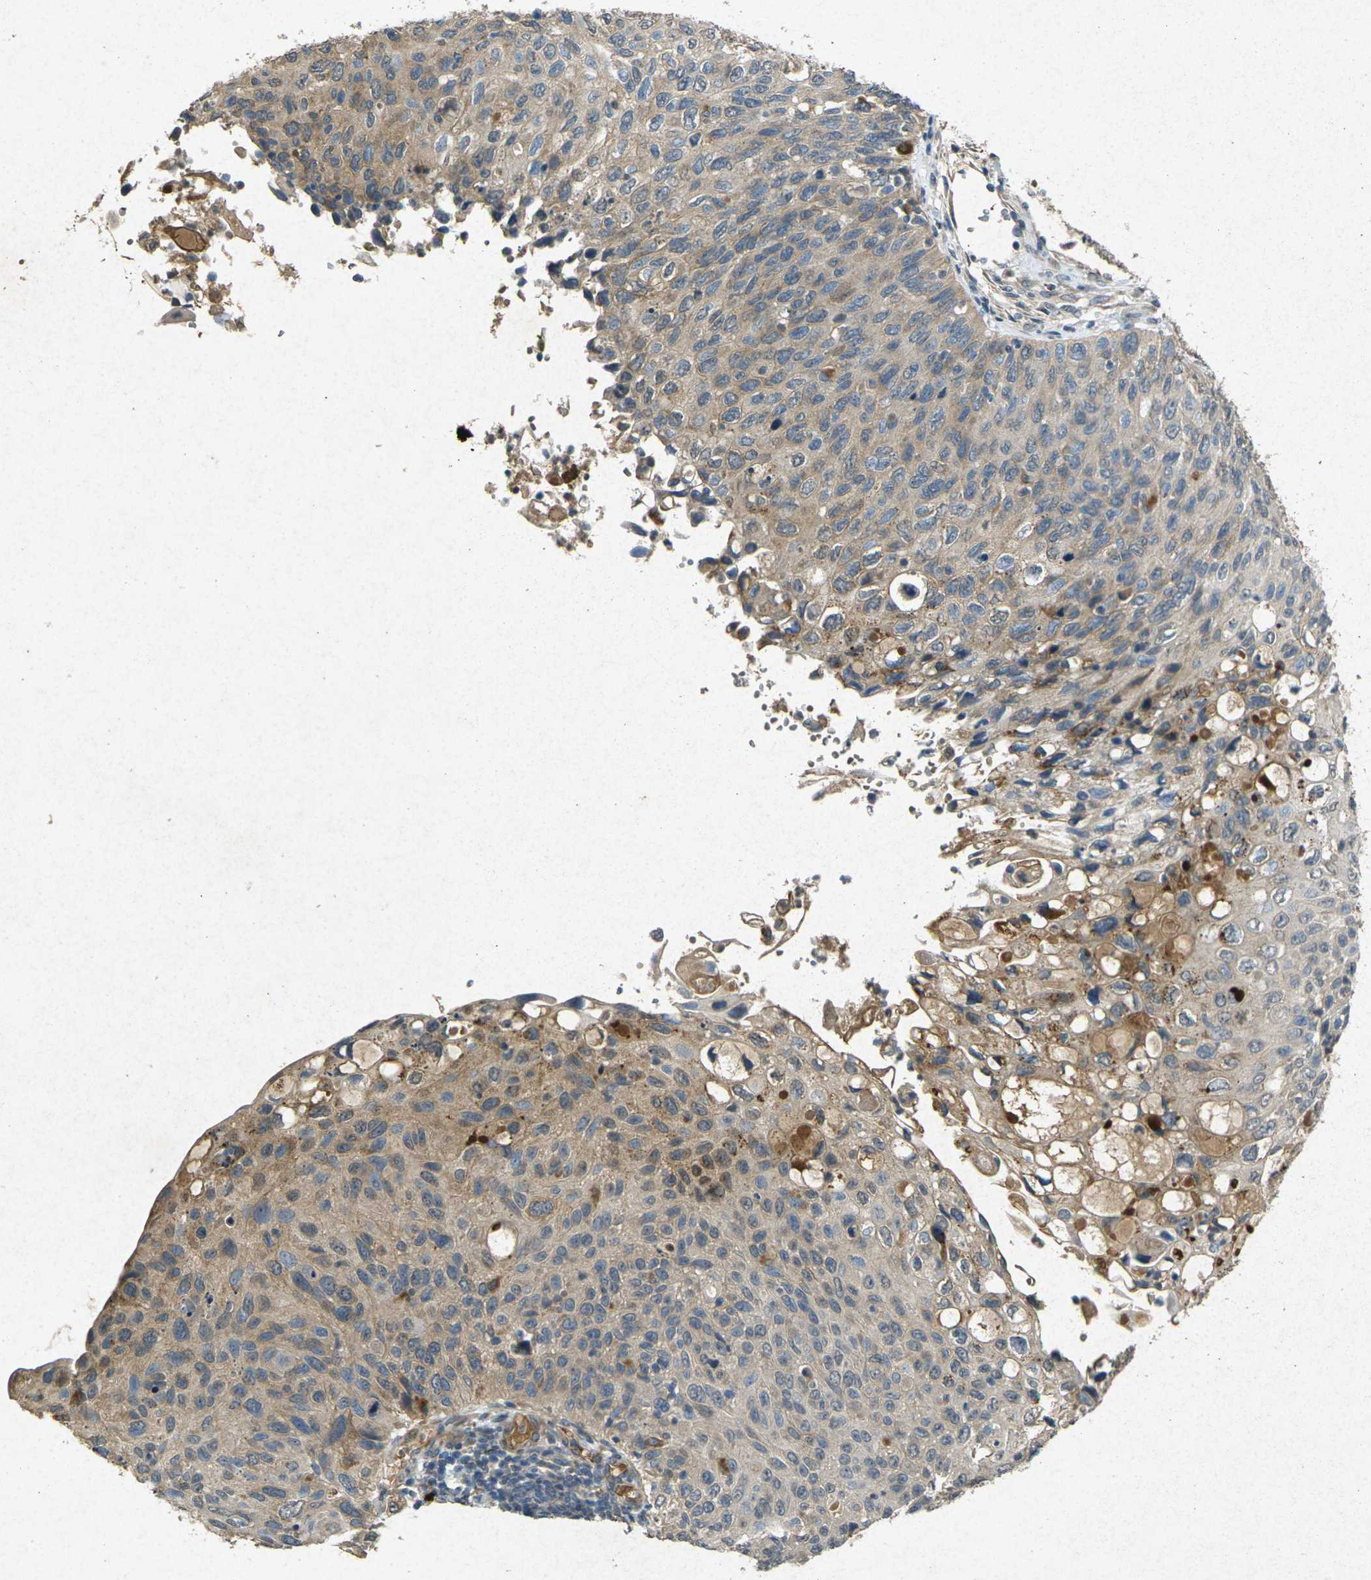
{"staining": {"intensity": "moderate", "quantity": ">75%", "location": "cytoplasmic/membranous"}, "tissue": "cervical cancer", "cell_type": "Tumor cells", "image_type": "cancer", "snomed": [{"axis": "morphology", "description": "Squamous cell carcinoma, NOS"}, {"axis": "topography", "description": "Cervix"}], "caption": "A brown stain highlights moderate cytoplasmic/membranous positivity of a protein in human cervical cancer (squamous cell carcinoma) tumor cells.", "gene": "RGMA", "patient": {"sex": "female", "age": 70}}